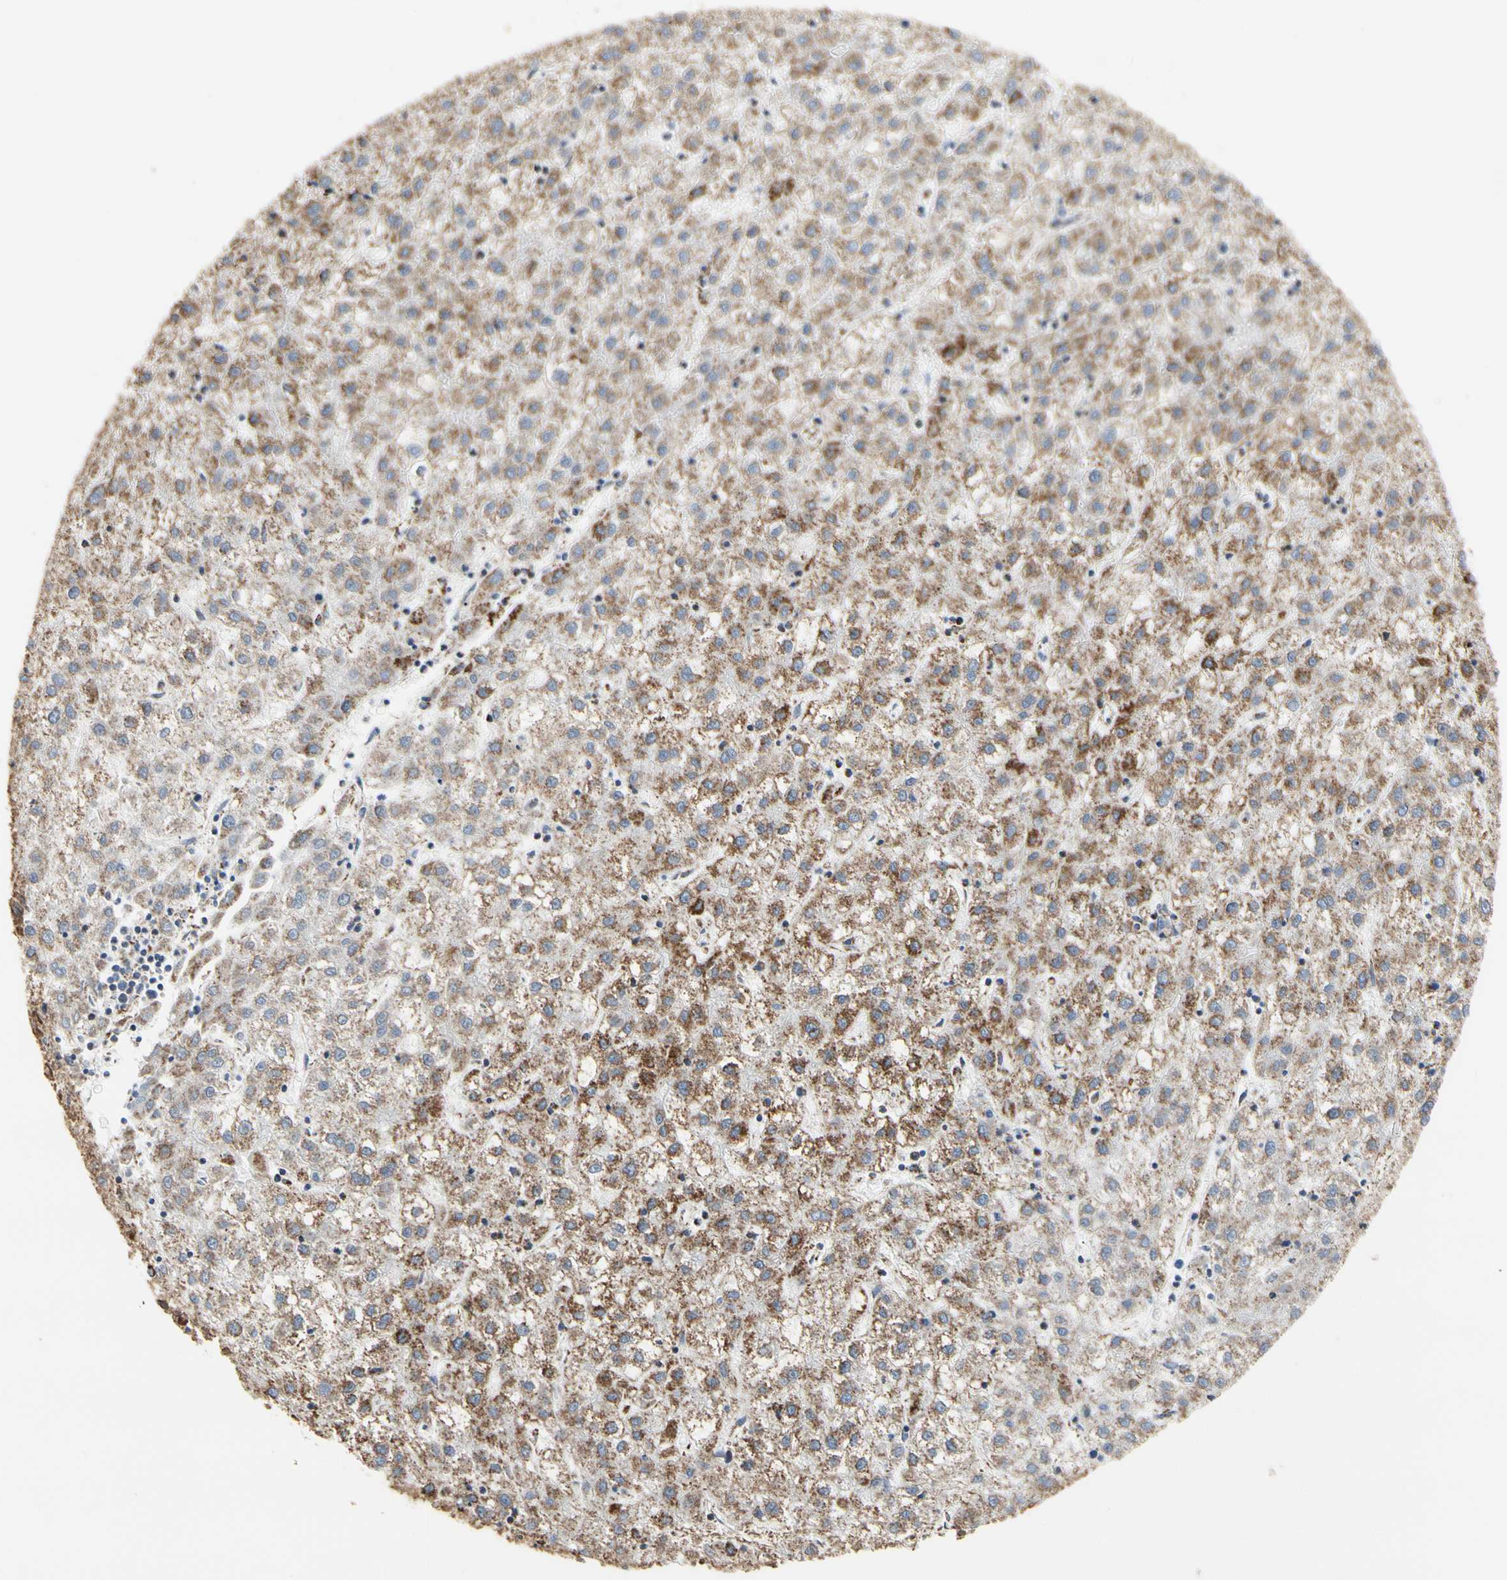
{"staining": {"intensity": "moderate", "quantity": "25%-75%", "location": "cytoplasmic/membranous"}, "tissue": "liver cancer", "cell_type": "Tumor cells", "image_type": "cancer", "snomed": [{"axis": "morphology", "description": "Carcinoma, Hepatocellular, NOS"}, {"axis": "topography", "description": "Liver"}], "caption": "Approximately 25%-75% of tumor cells in human liver hepatocellular carcinoma demonstrate moderate cytoplasmic/membranous protein expression as visualized by brown immunohistochemical staining.", "gene": "TUBA1A", "patient": {"sex": "male", "age": 72}}